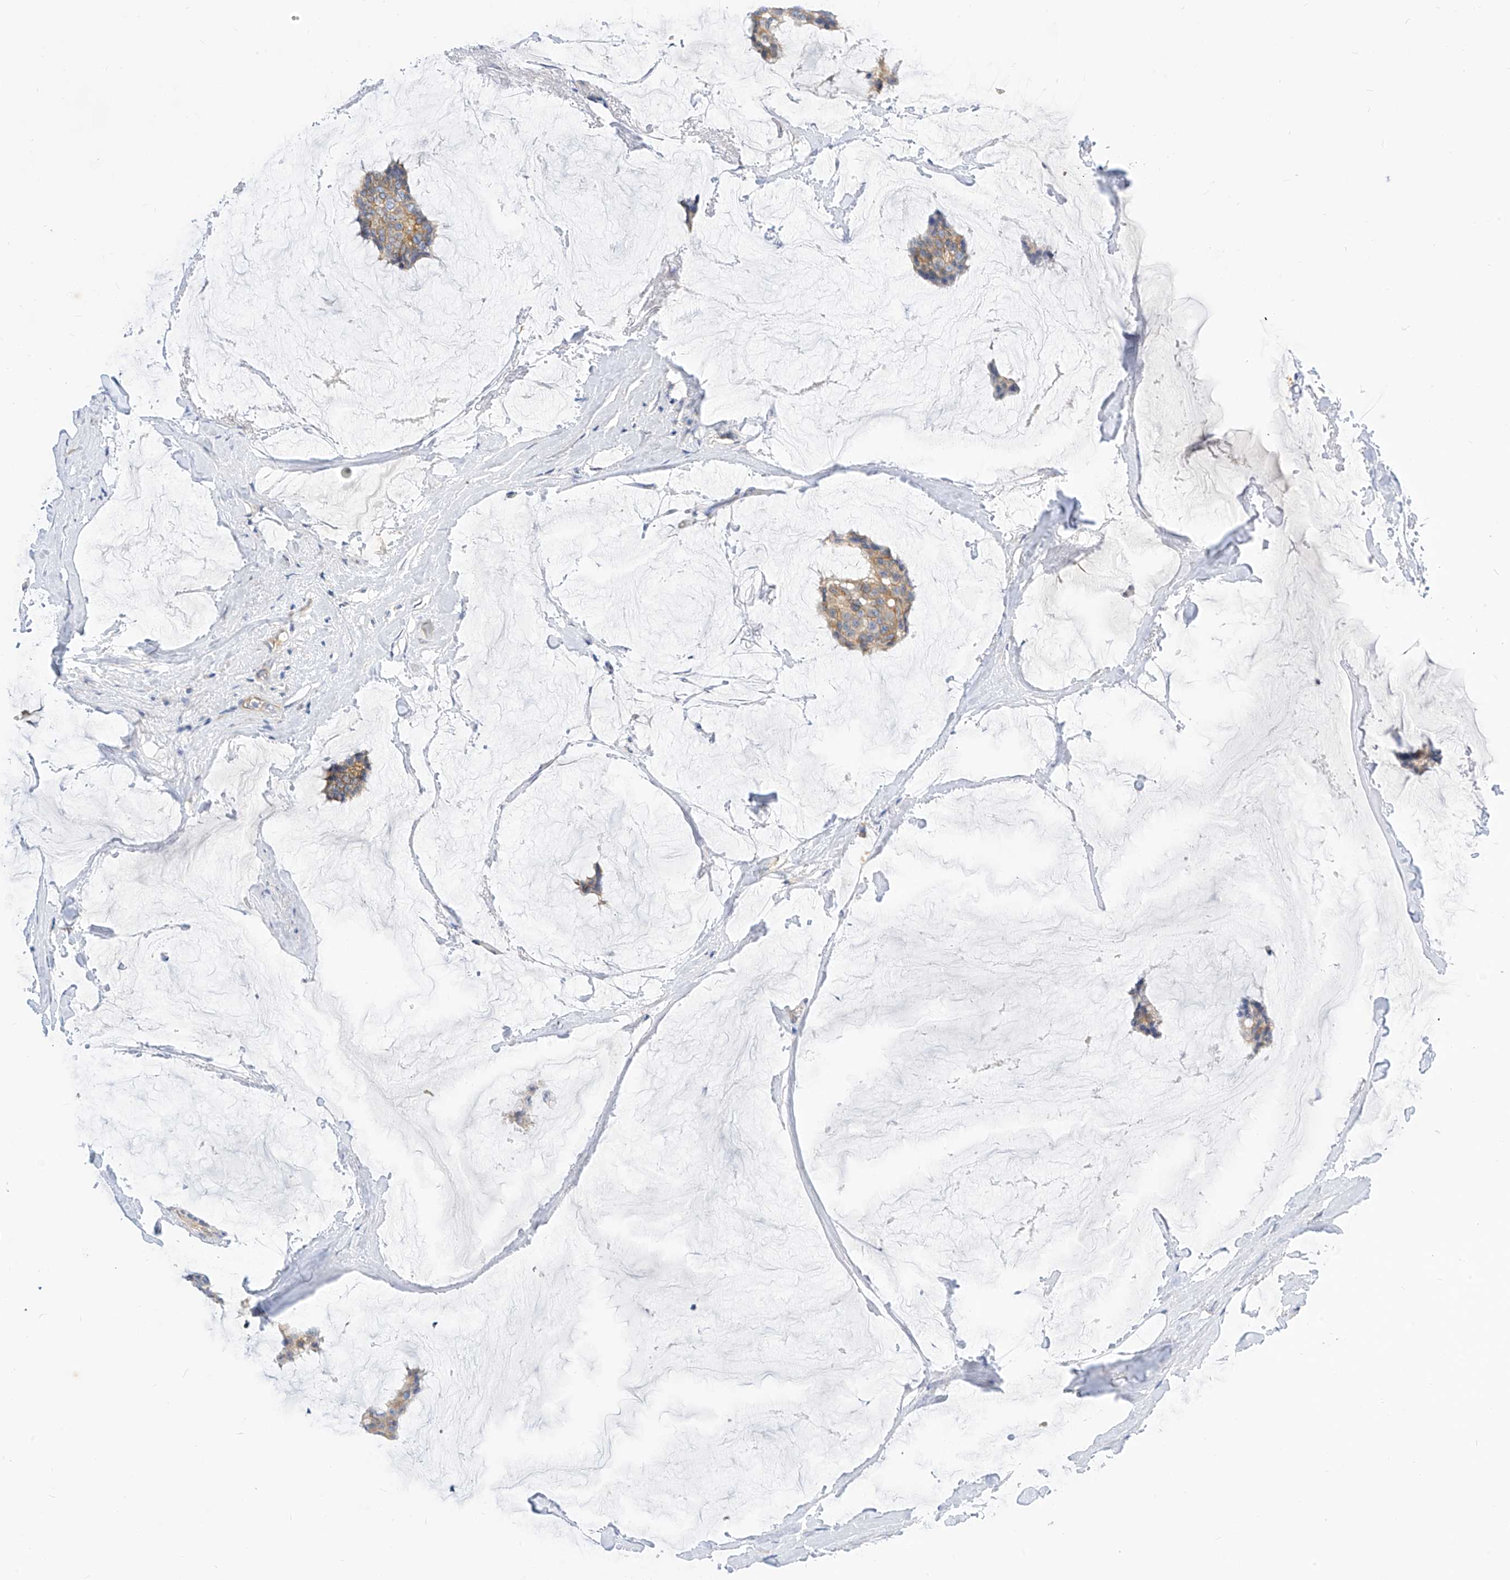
{"staining": {"intensity": "moderate", "quantity": ">75%", "location": "cytoplasmic/membranous"}, "tissue": "breast cancer", "cell_type": "Tumor cells", "image_type": "cancer", "snomed": [{"axis": "morphology", "description": "Duct carcinoma"}, {"axis": "topography", "description": "Breast"}], "caption": "High-magnification brightfield microscopy of infiltrating ductal carcinoma (breast) stained with DAB (brown) and counterstained with hematoxylin (blue). tumor cells exhibit moderate cytoplasmic/membranous positivity is identified in approximately>75% of cells.", "gene": "SCGB2A1", "patient": {"sex": "female", "age": 93}}